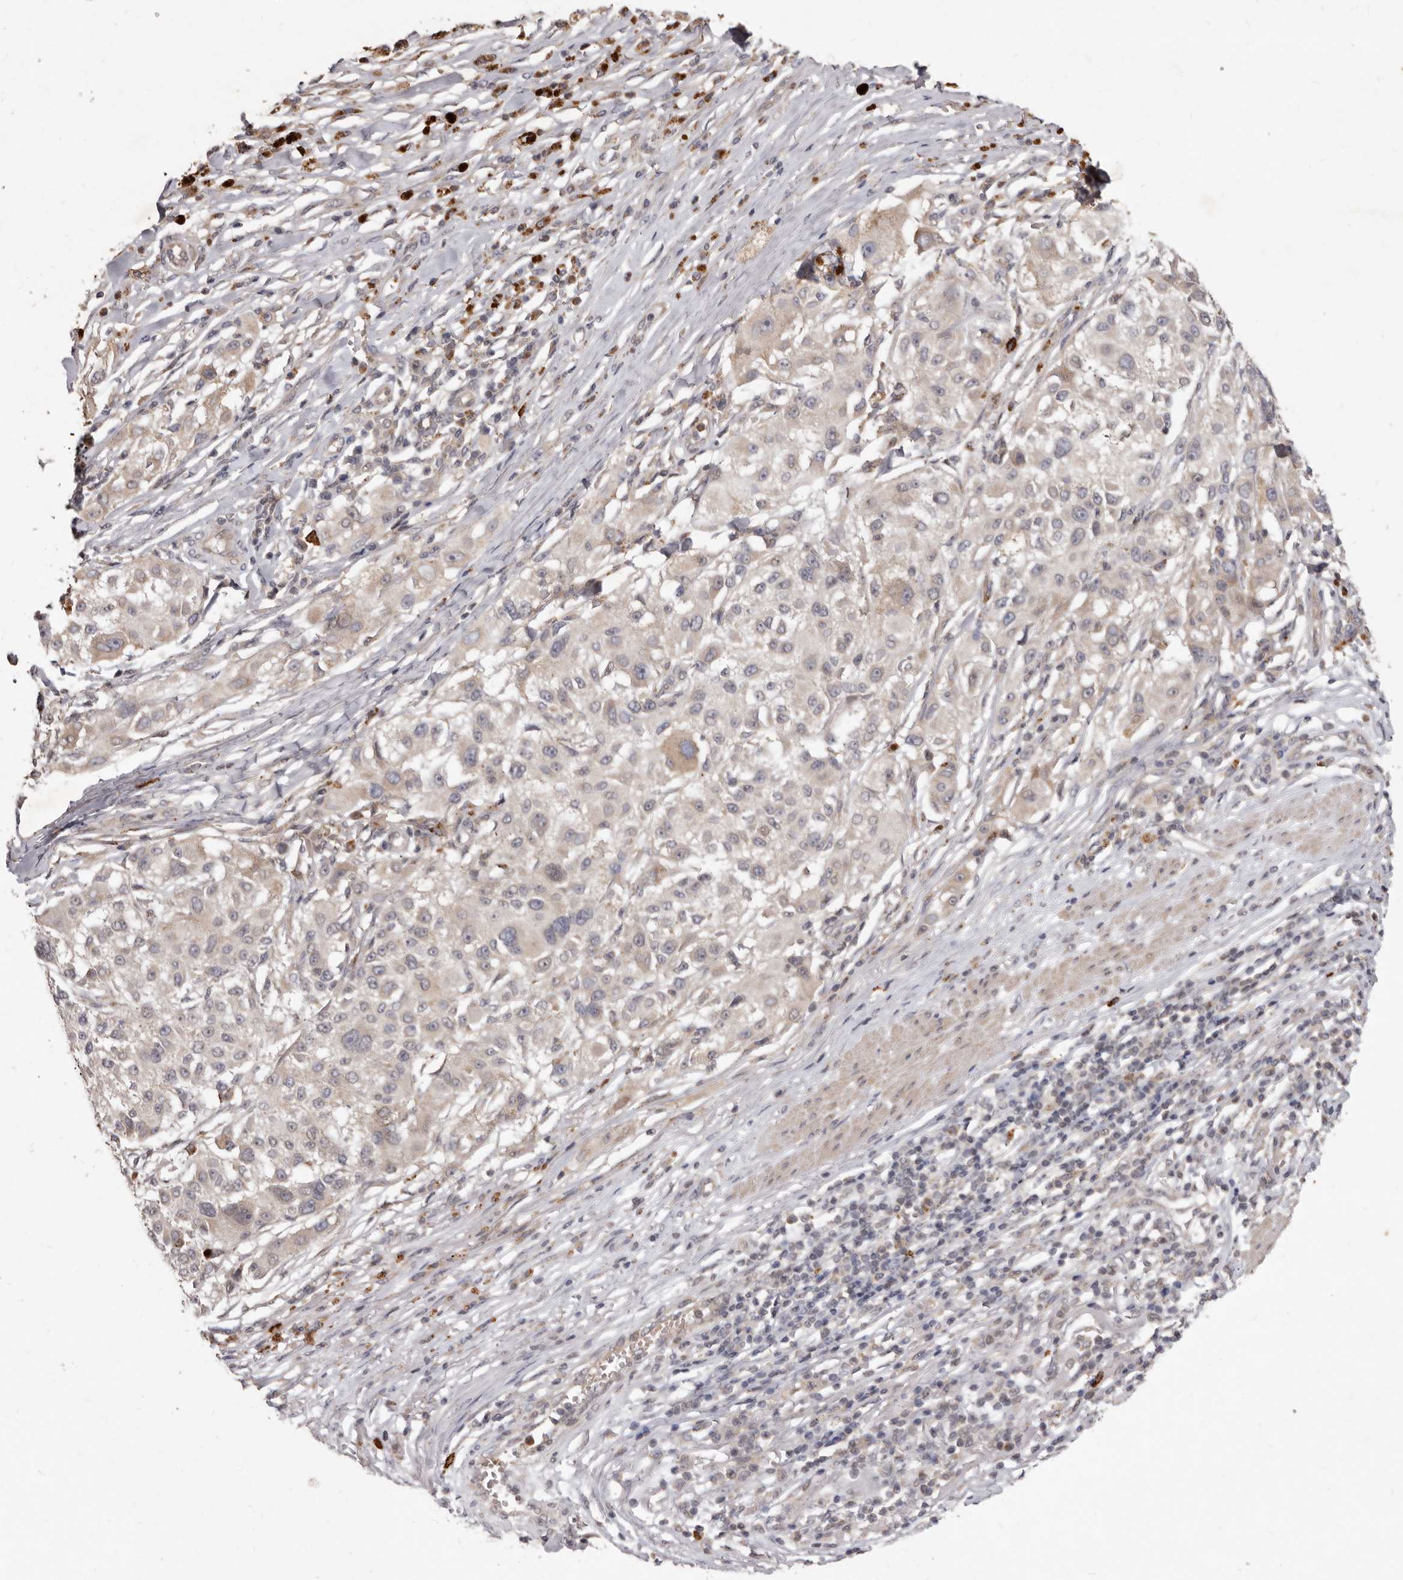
{"staining": {"intensity": "negative", "quantity": "none", "location": "none"}, "tissue": "melanoma", "cell_type": "Tumor cells", "image_type": "cancer", "snomed": [{"axis": "morphology", "description": "Necrosis, NOS"}, {"axis": "morphology", "description": "Malignant melanoma, NOS"}, {"axis": "topography", "description": "Skin"}], "caption": "A high-resolution image shows immunohistochemistry staining of melanoma, which demonstrates no significant expression in tumor cells.", "gene": "ACLY", "patient": {"sex": "female", "age": 87}}